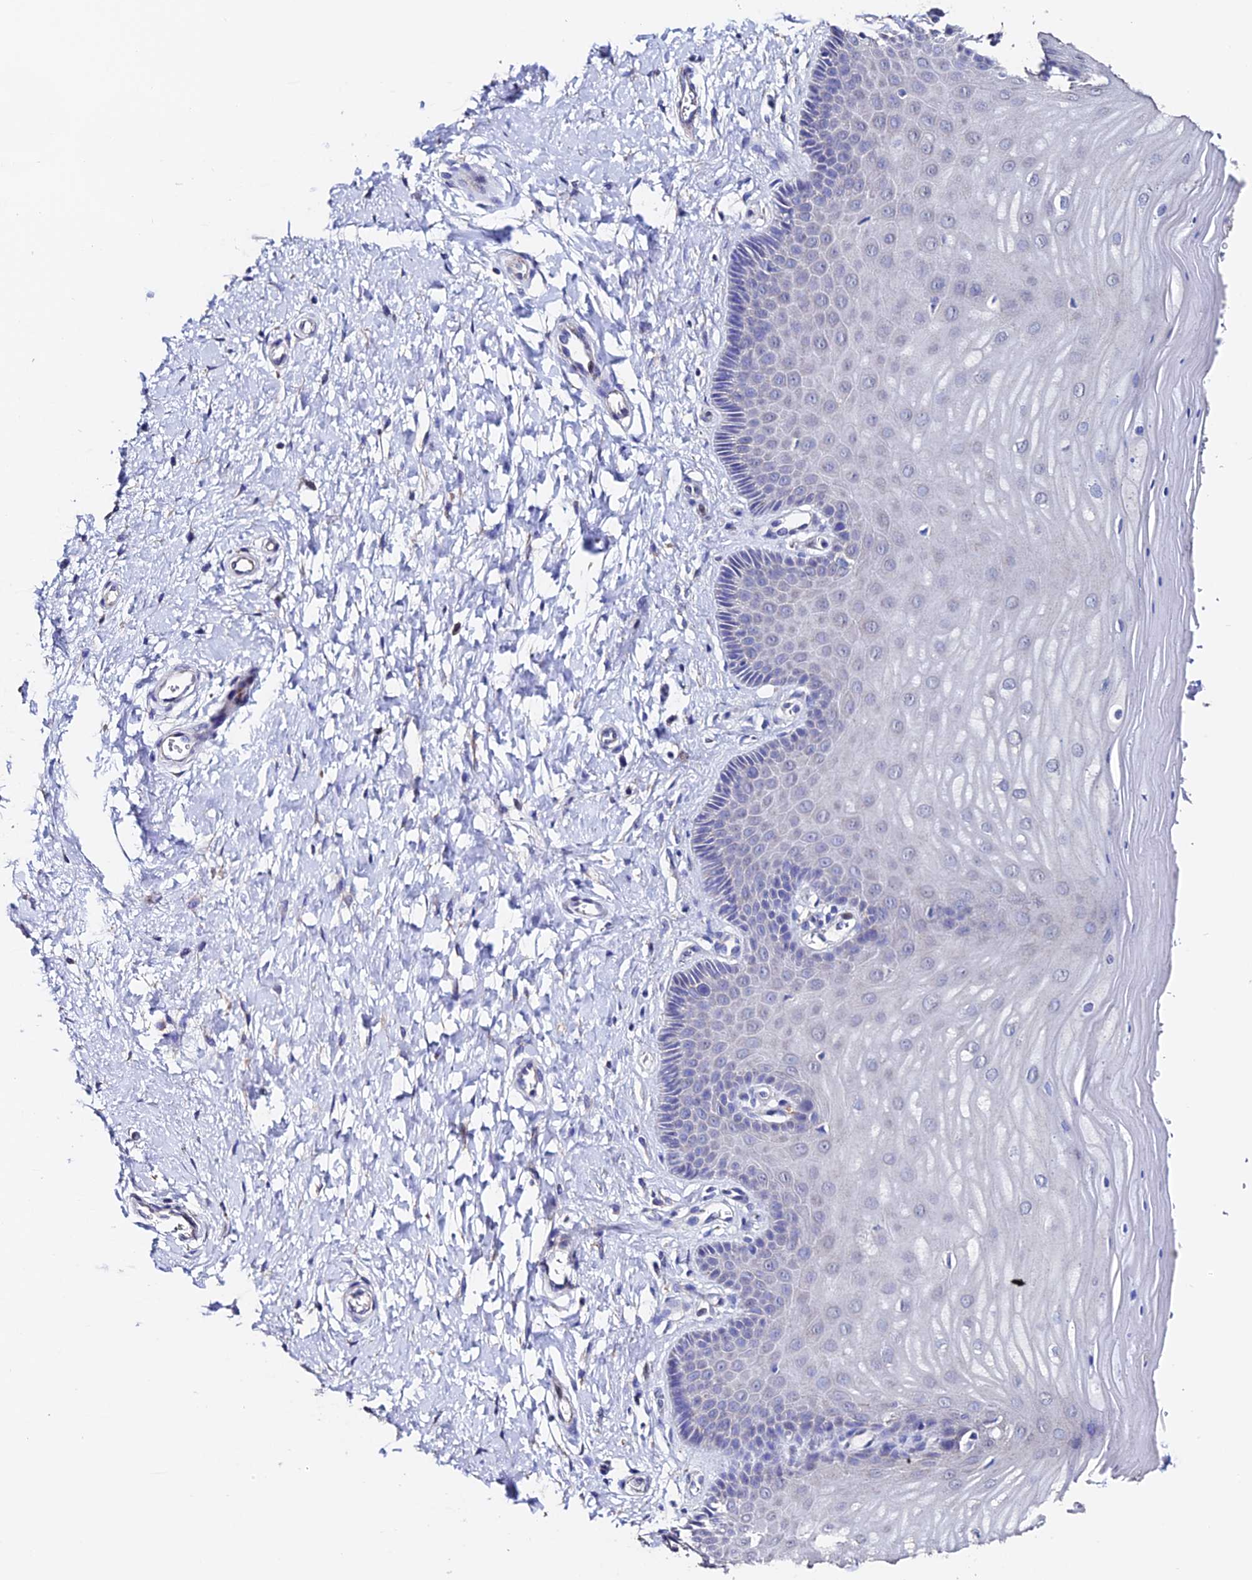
{"staining": {"intensity": "negative", "quantity": "none", "location": "none"}, "tissue": "cervix", "cell_type": "Squamous epithelial cells", "image_type": "normal", "snomed": [{"axis": "morphology", "description": "Normal tissue, NOS"}, {"axis": "topography", "description": "Cervix"}], "caption": "A high-resolution photomicrograph shows immunohistochemistry staining of benign cervix, which shows no significant staining in squamous epithelial cells.", "gene": "ESM1", "patient": {"sex": "female", "age": 55}}